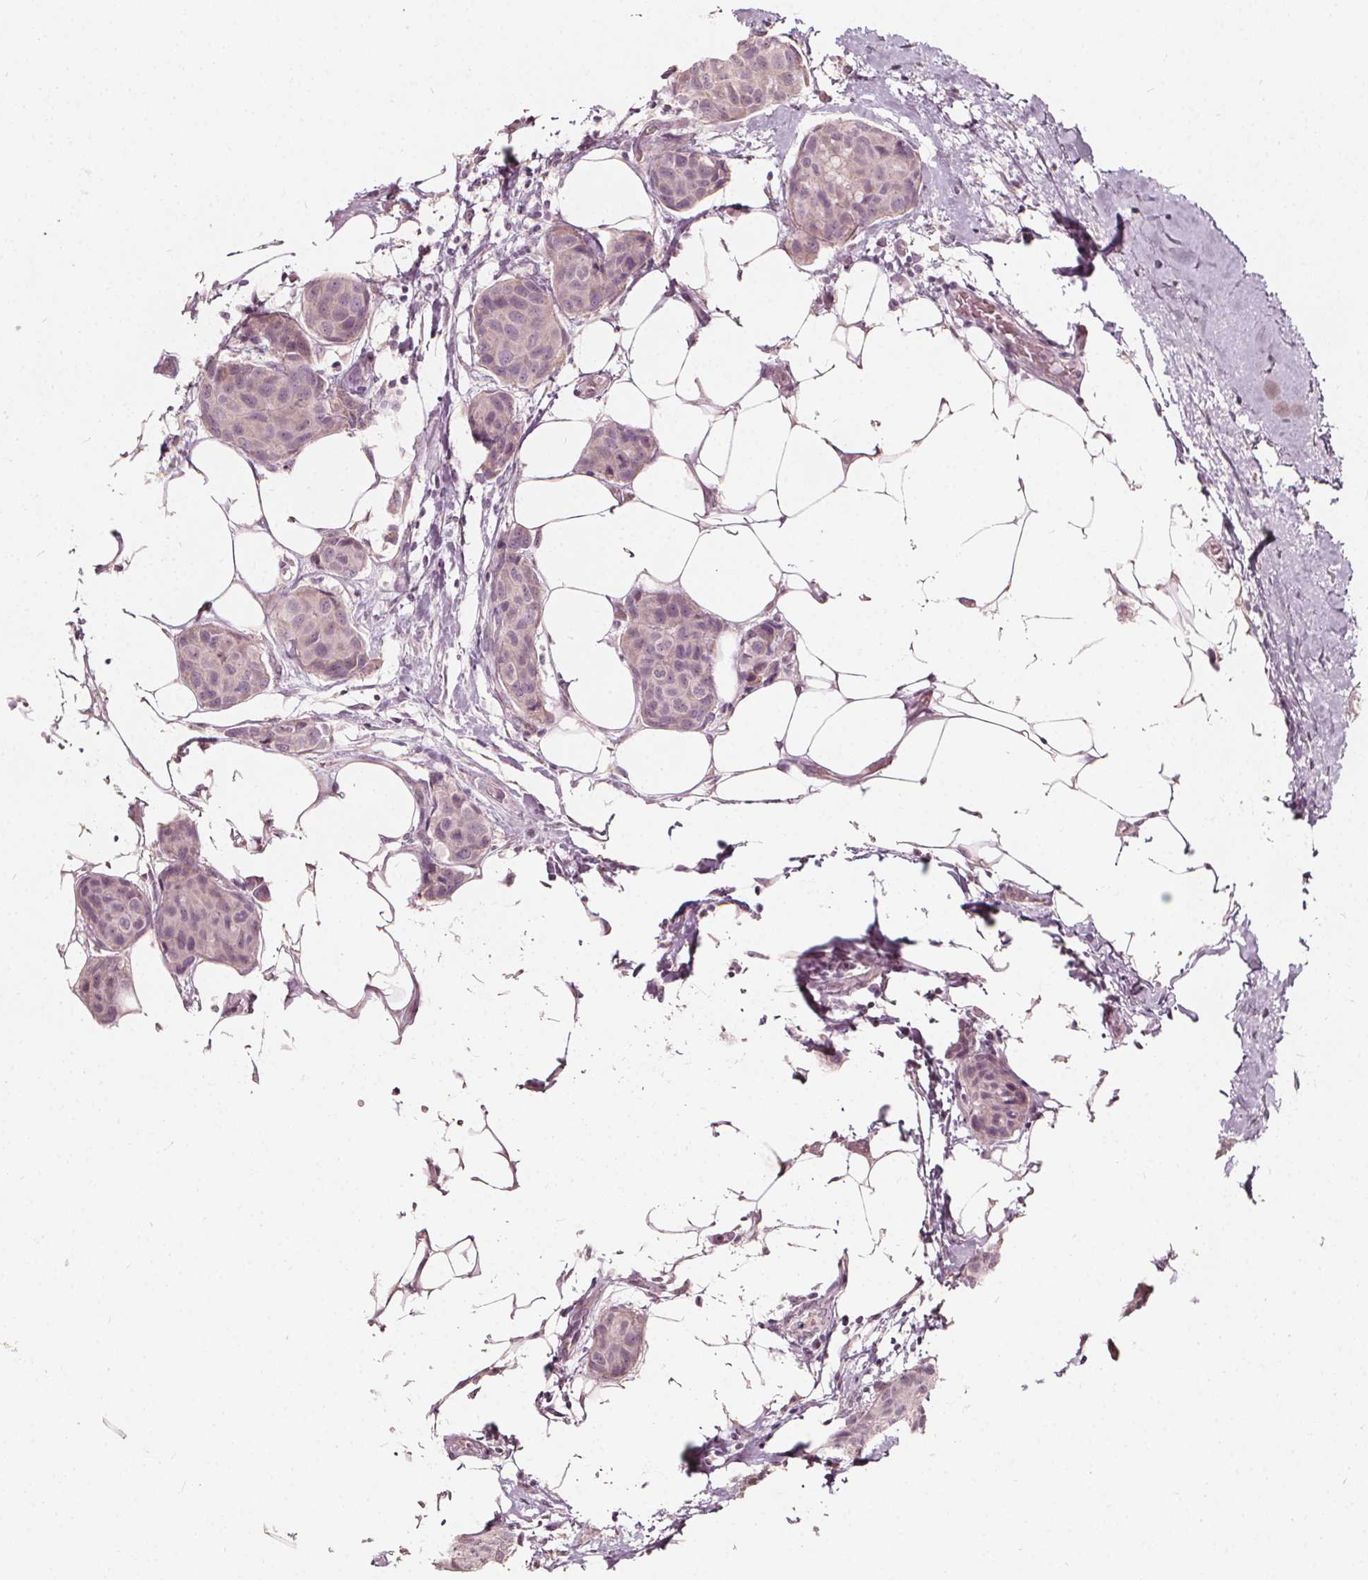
{"staining": {"intensity": "negative", "quantity": "none", "location": "none"}, "tissue": "breast cancer", "cell_type": "Tumor cells", "image_type": "cancer", "snomed": [{"axis": "morphology", "description": "Duct carcinoma"}, {"axis": "topography", "description": "Breast"}], "caption": "This is an immunohistochemistry micrograph of breast cancer. There is no staining in tumor cells.", "gene": "NPC1L1", "patient": {"sex": "female", "age": 80}}